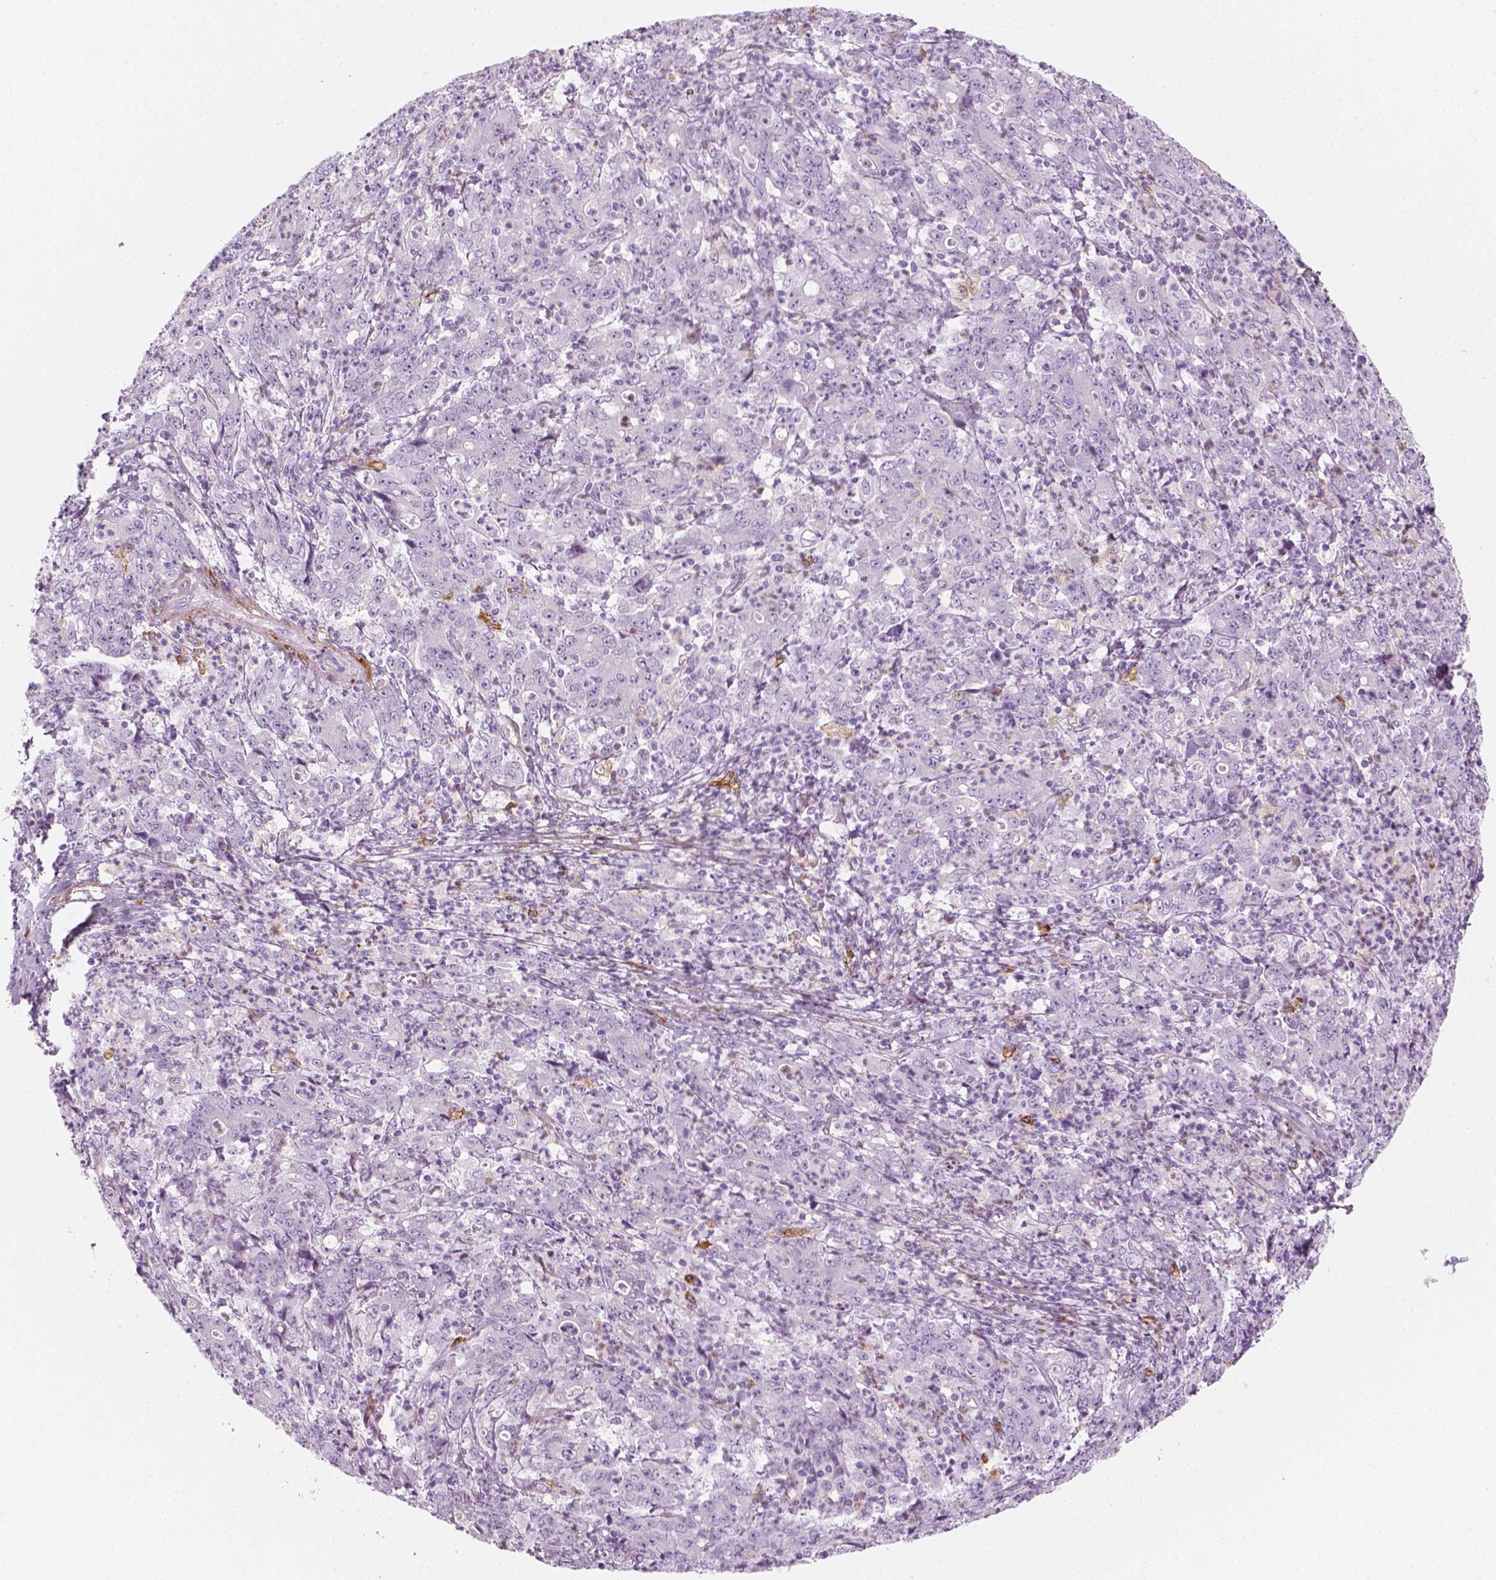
{"staining": {"intensity": "negative", "quantity": "none", "location": "none"}, "tissue": "stomach cancer", "cell_type": "Tumor cells", "image_type": "cancer", "snomed": [{"axis": "morphology", "description": "Adenocarcinoma, NOS"}, {"axis": "topography", "description": "Stomach, lower"}], "caption": "Histopathology image shows no significant protein expression in tumor cells of stomach cancer (adenocarcinoma). (DAB (3,3'-diaminobenzidine) immunohistochemistry (IHC) visualized using brightfield microscopy, high magnification).", "gene": "CES1", "patient": {"sex": "female", "age": 71}}